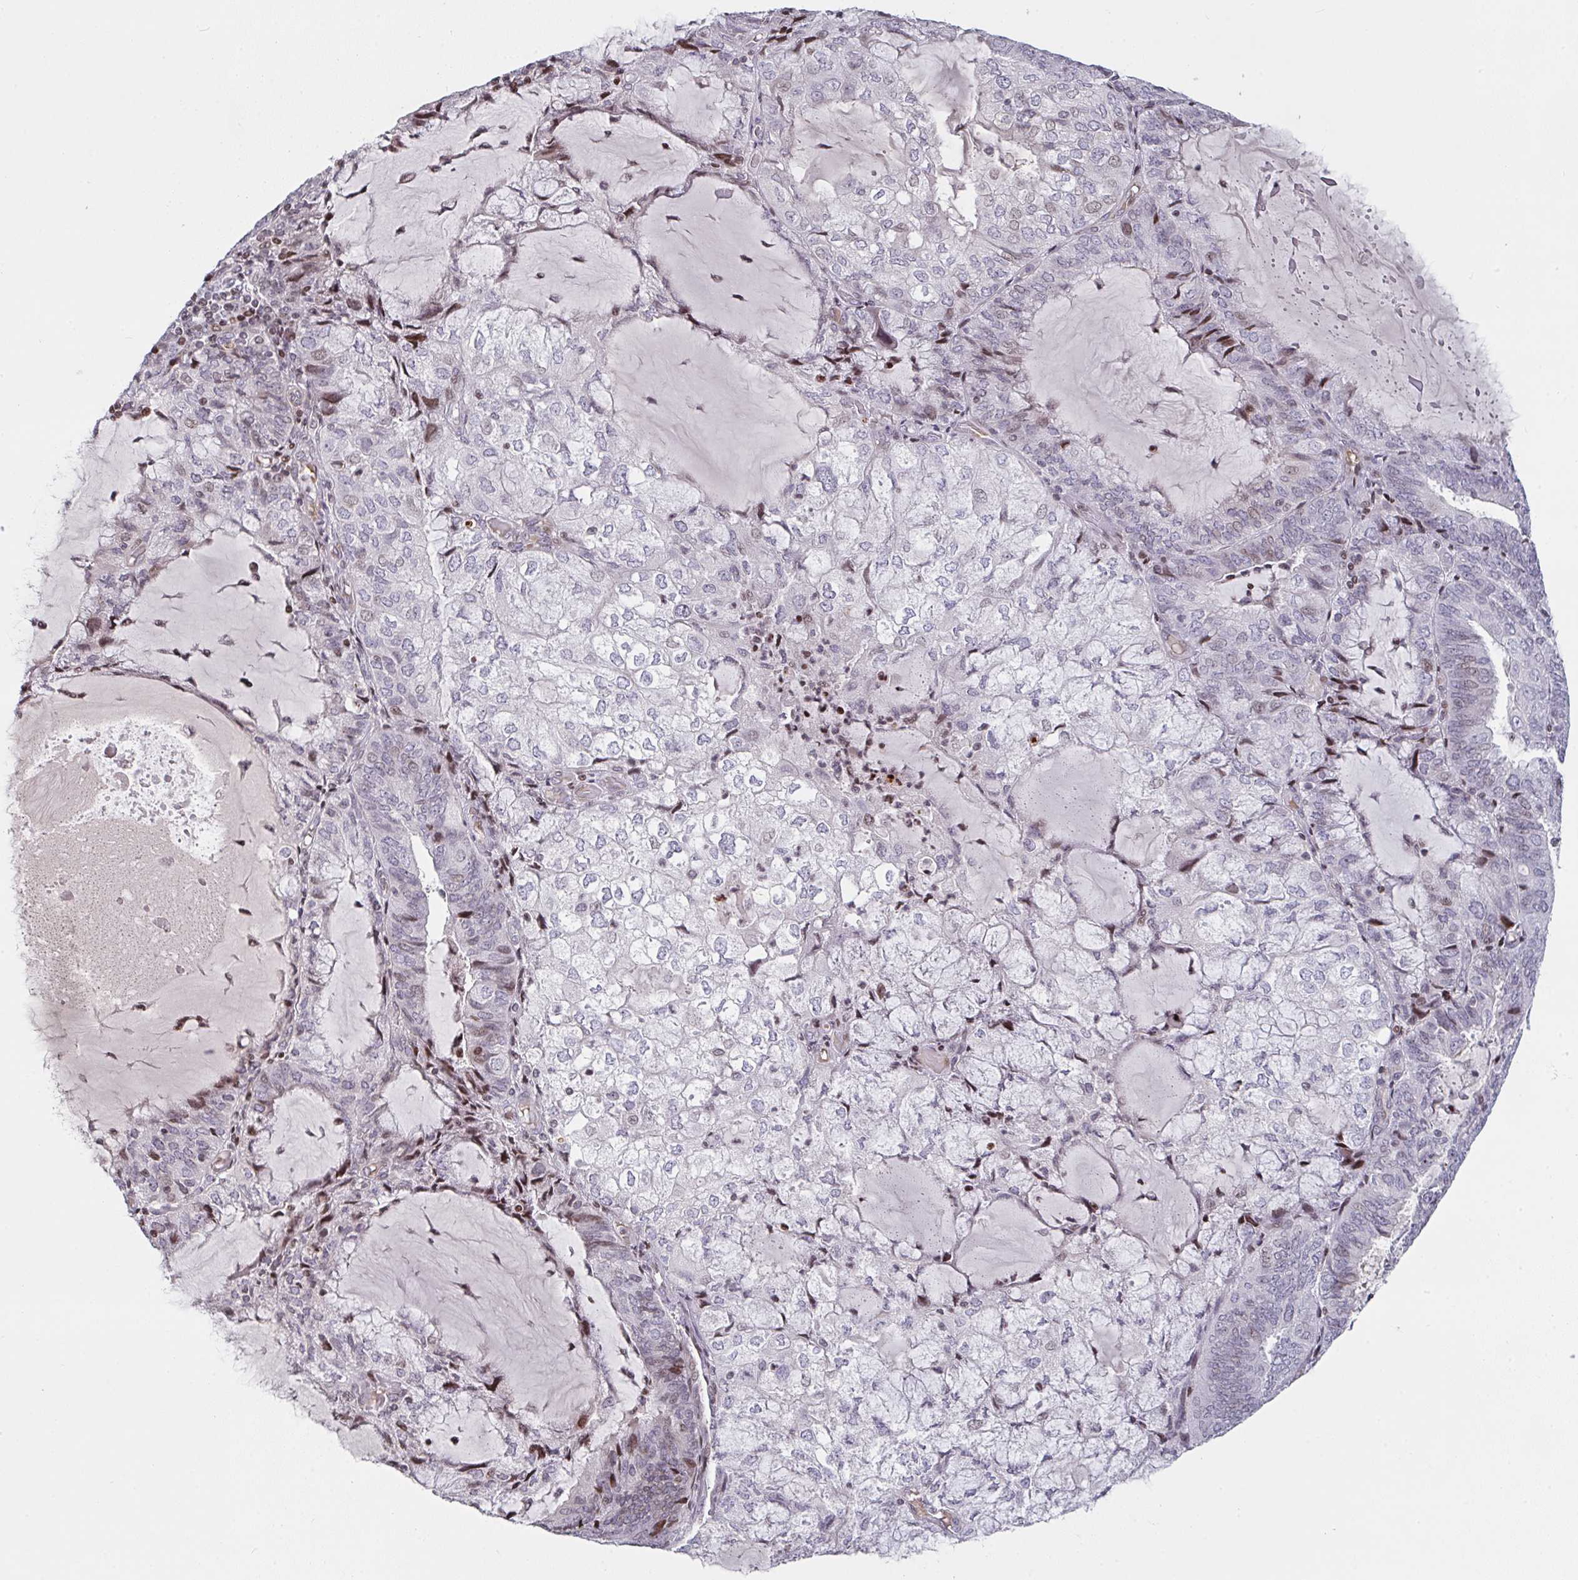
{"staining": {"intensity": "moderate", "quantity": "<25%", "location": "nuclear"}, "tissue": "endometrial cancer", "cell_type": "Tumor cells", "image_type": "cancer", "snomed": [{"axis": "morphology", "description": "Adenocarcinoma, NOS"}, {"axis": "topography", "description": "Endometrium"}], "caption": "Endometrial cancer stained for a protein (brown) shows moderate nuclear positive staining in about <25% of tumor cells.", "gene": "PCDHB8", "patient": {"sex": "female", "age": 81}}